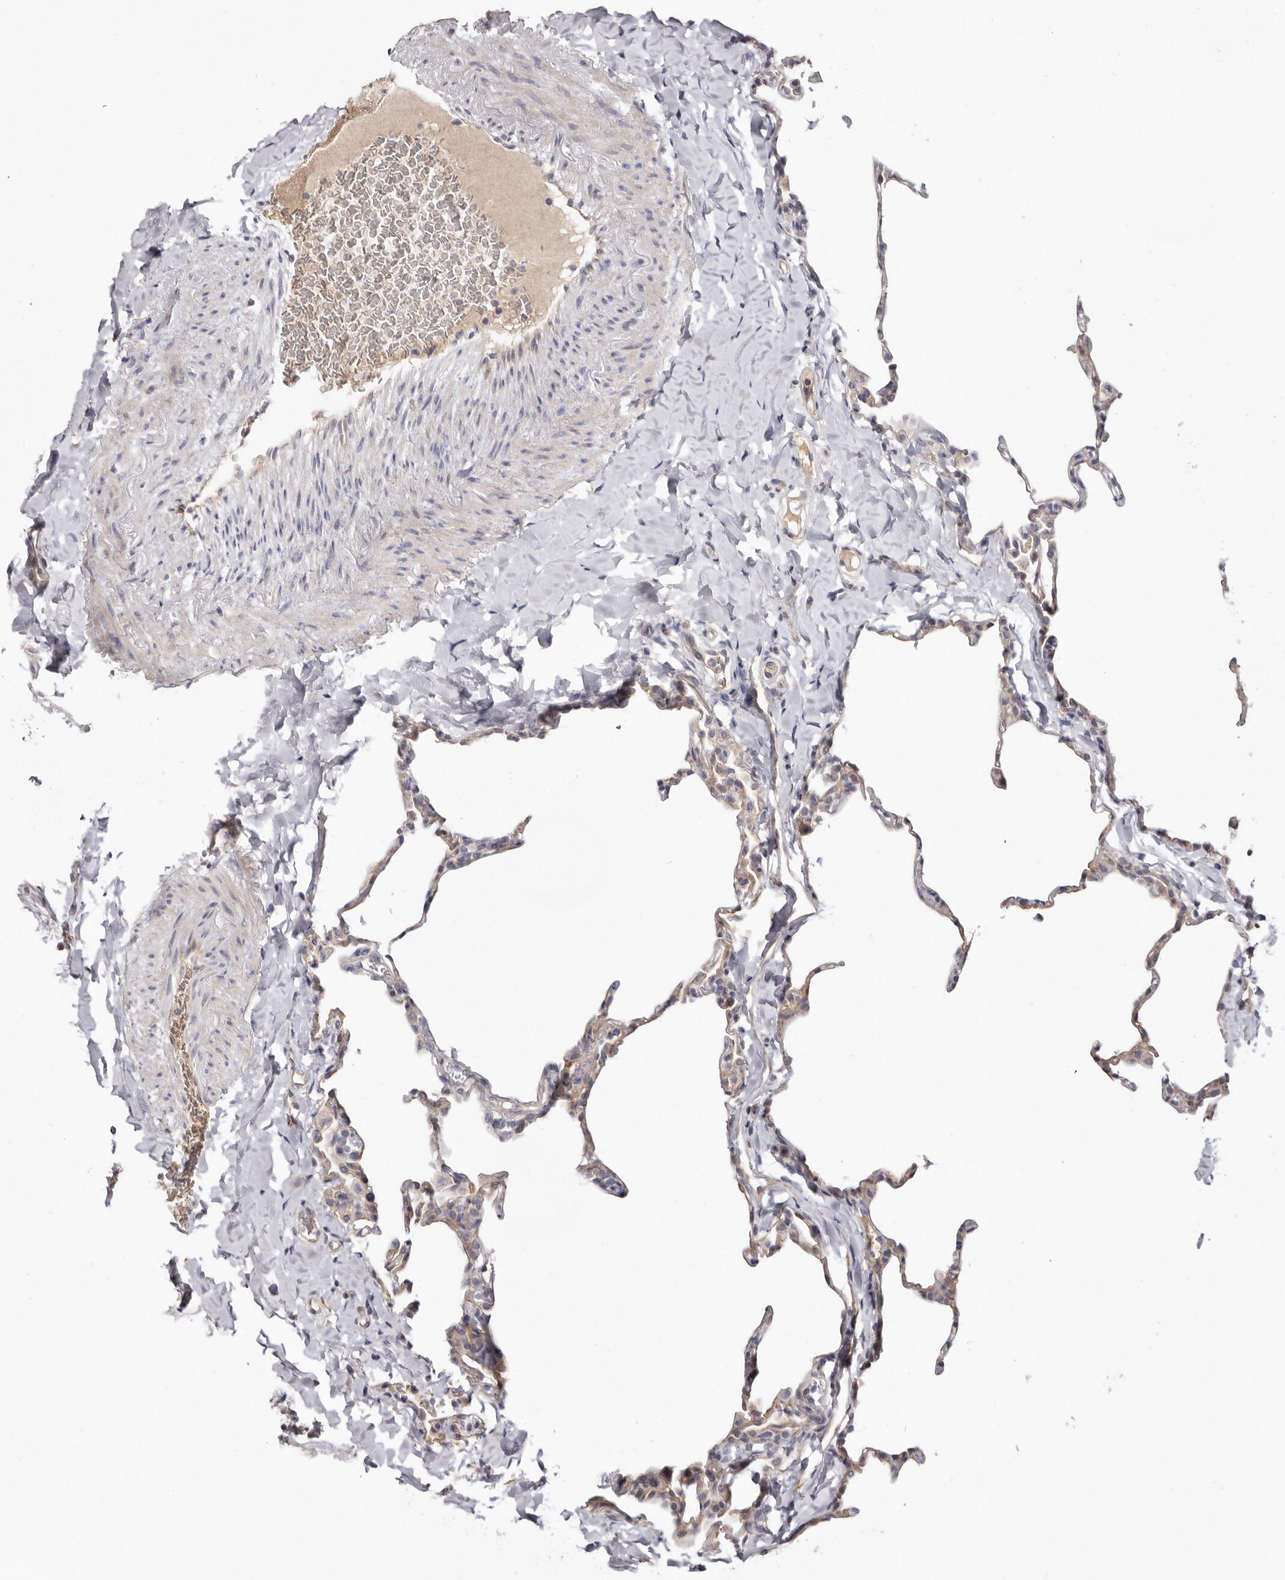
{"staining": {"intensity": "weak", "quantity": "<25%", "location": "cytoplasmic/membranous"}, "tissue": "lung", "cell_type": "Alveolar cells", "image_type": "normal", "snomed": [{"axis": "morphology", "description": "Normal tissue, NOS"}, {"axis": "topography", "description": "Lung"}], "caption": "The histopathology image demonstrates no staining of alveolar cells in benign lung.", "gene": "STK16", "patient": {"sex": "male", "age": 20}}